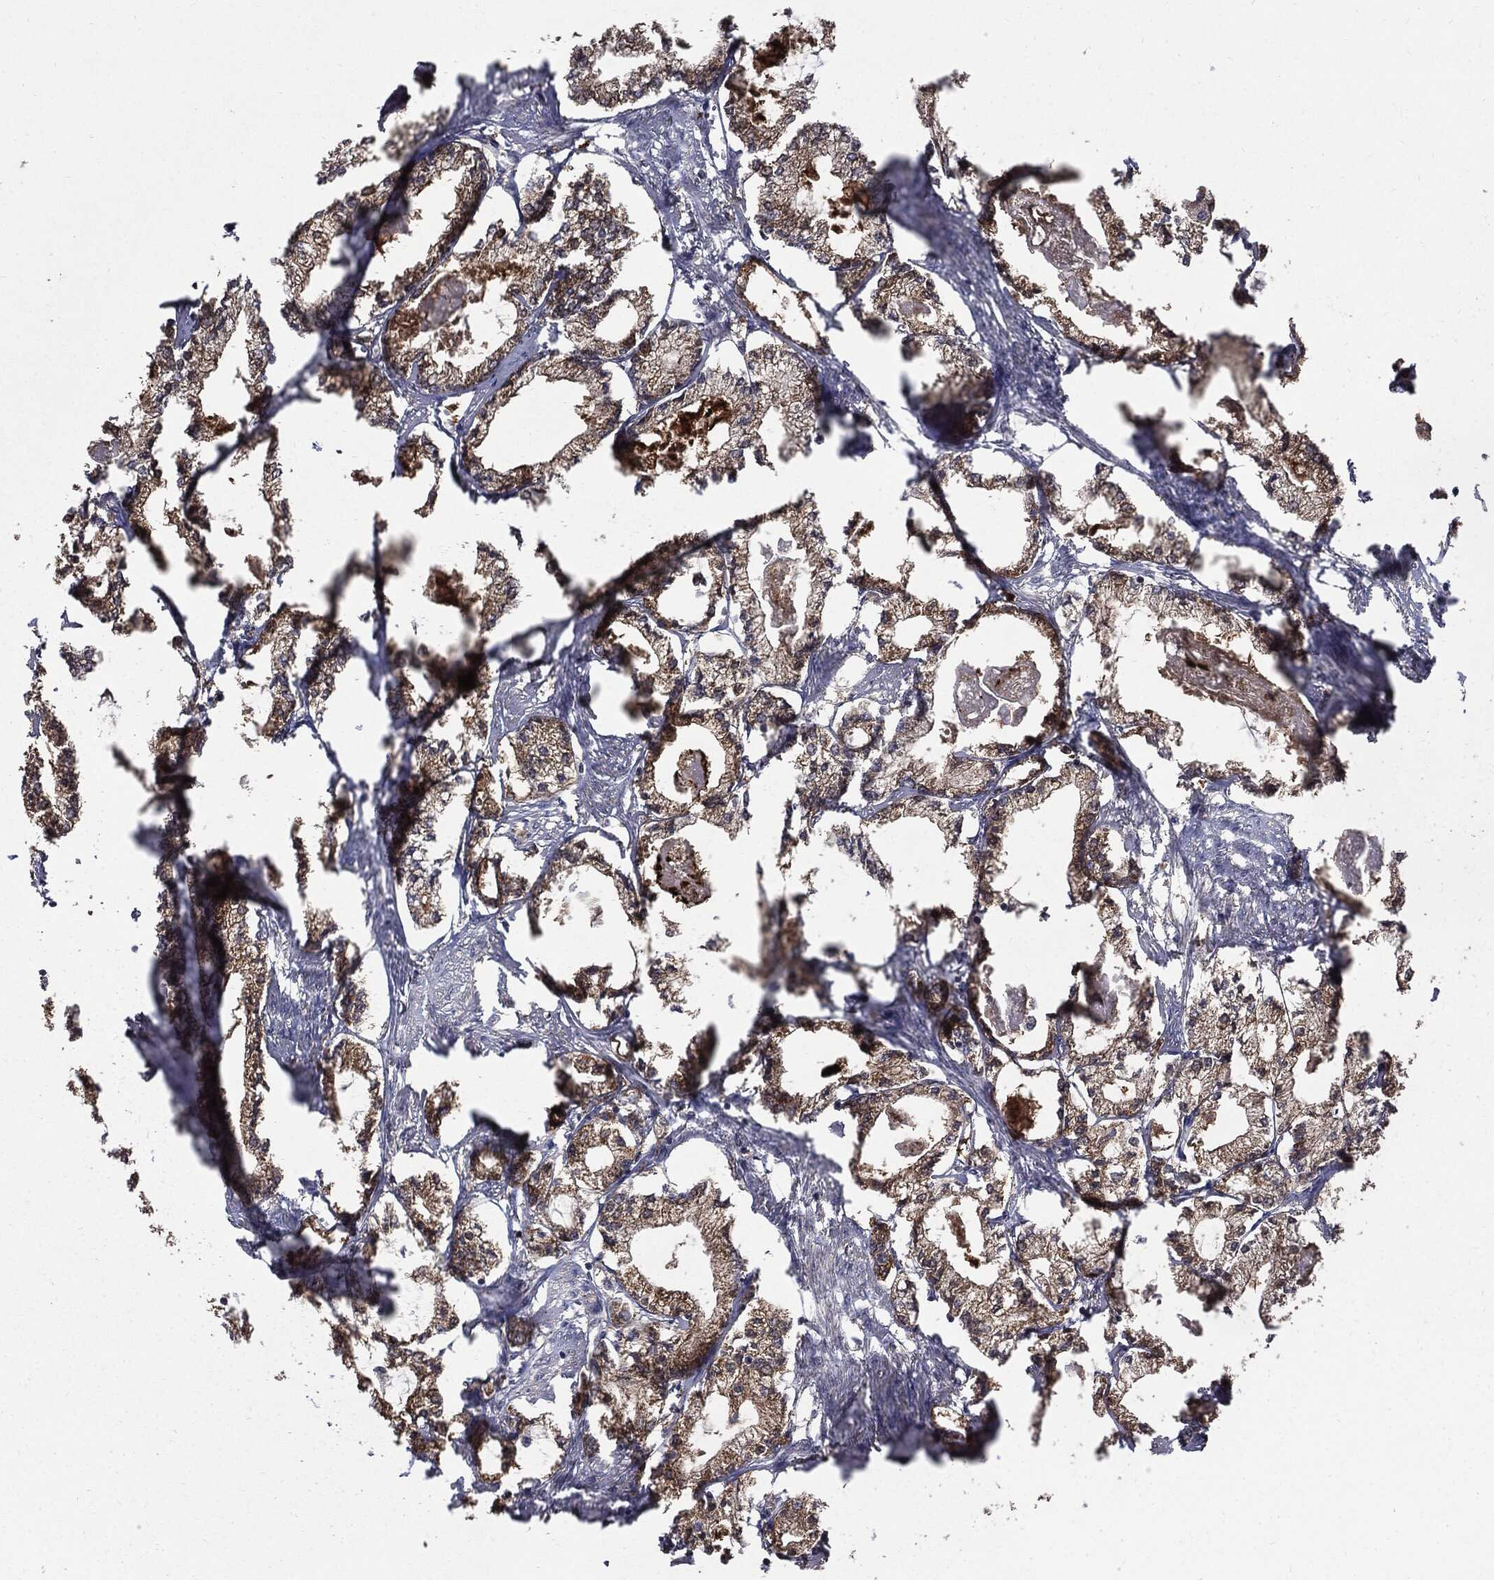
{"staining": {"intensity": "moderate", "quantity": ">75%", "location": "cytoplasmic/membranous"}, "tissue": "prostate cancer", "cell_type": "Tumor cells", "image_type": "cancer", "snomed": [{"axis": "morphology", "description": "Adenocarcinoma, NOS"}, {"axis": "topography", "description": "Prostate"}], "caption": "High-power microscopy captured an immunohistochemistry (IHC) micrograph of prostate cancer (adenocarcinoma), revealing moderate cytoplasmic/membranous positivity in about >75% of tumor cells. (Brightfield microscopy of DAB IHC at high magnification).", "gene": "PDCD6IP", "patient": {"sex": "male", "age": 56}}